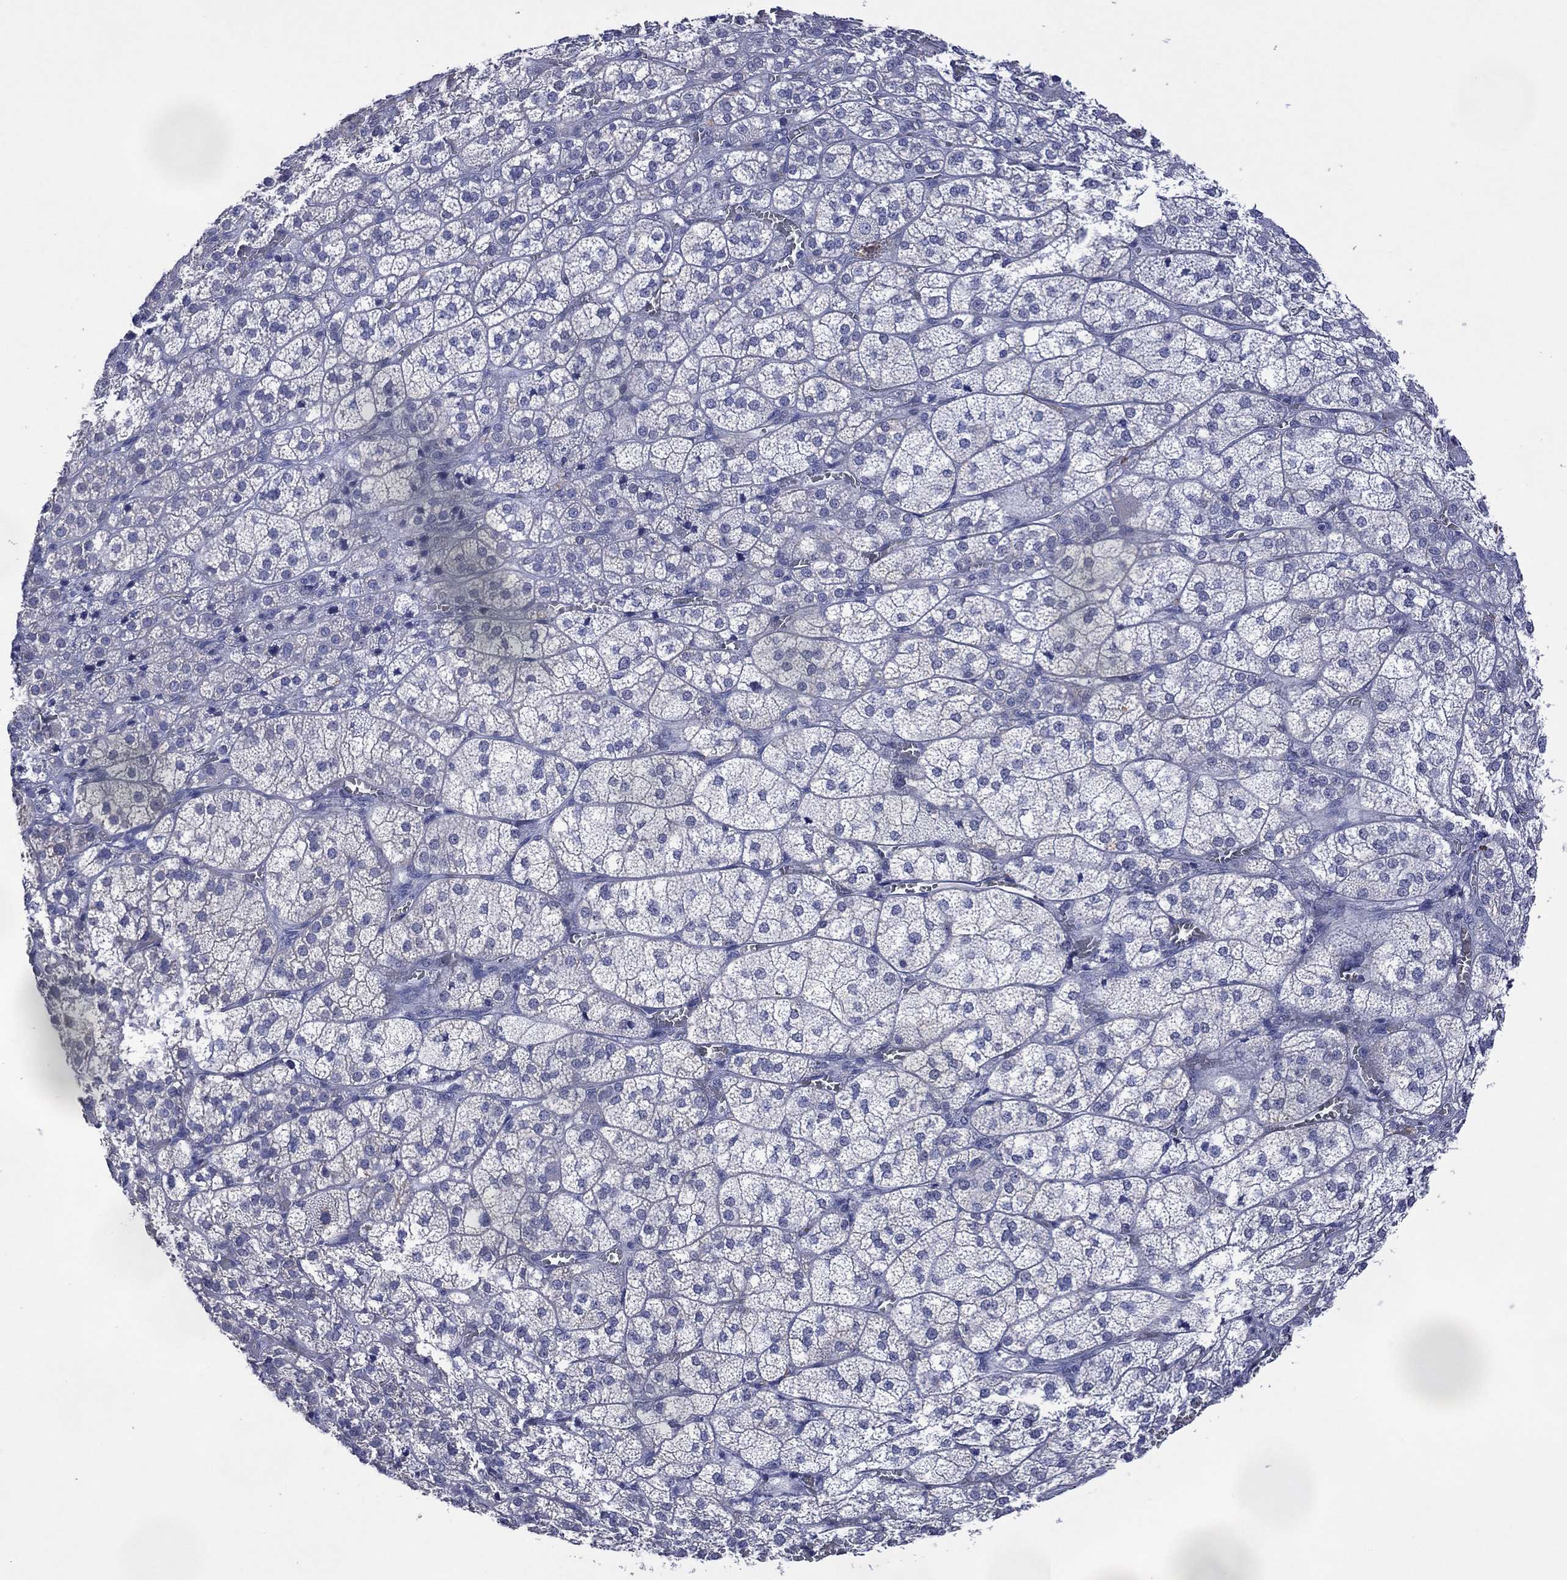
{"staining": {"intensity": "negative", "quantity": "none", "location": "none"}, "tissue": "adrenal gland", "cell_type": "Glandular cells", "image_type": "normal", "snomed": [{"axis": "morphology", "description": "Normal tissue, NOS"}, {"axis": "topography", "description": "Adrenal gland"}], "caption": "DAB immunohistochemical staining of normal human adrenal gland exhibits no significant positivity in glandular cells. (Stains: DAB immunohistochemistry (IHC) with hematoxylin counter stain, Microscopy: brightfield microscopy at high magnification).", "gene": "ASB10", "patient": {"sex": "female", "age": 60}}